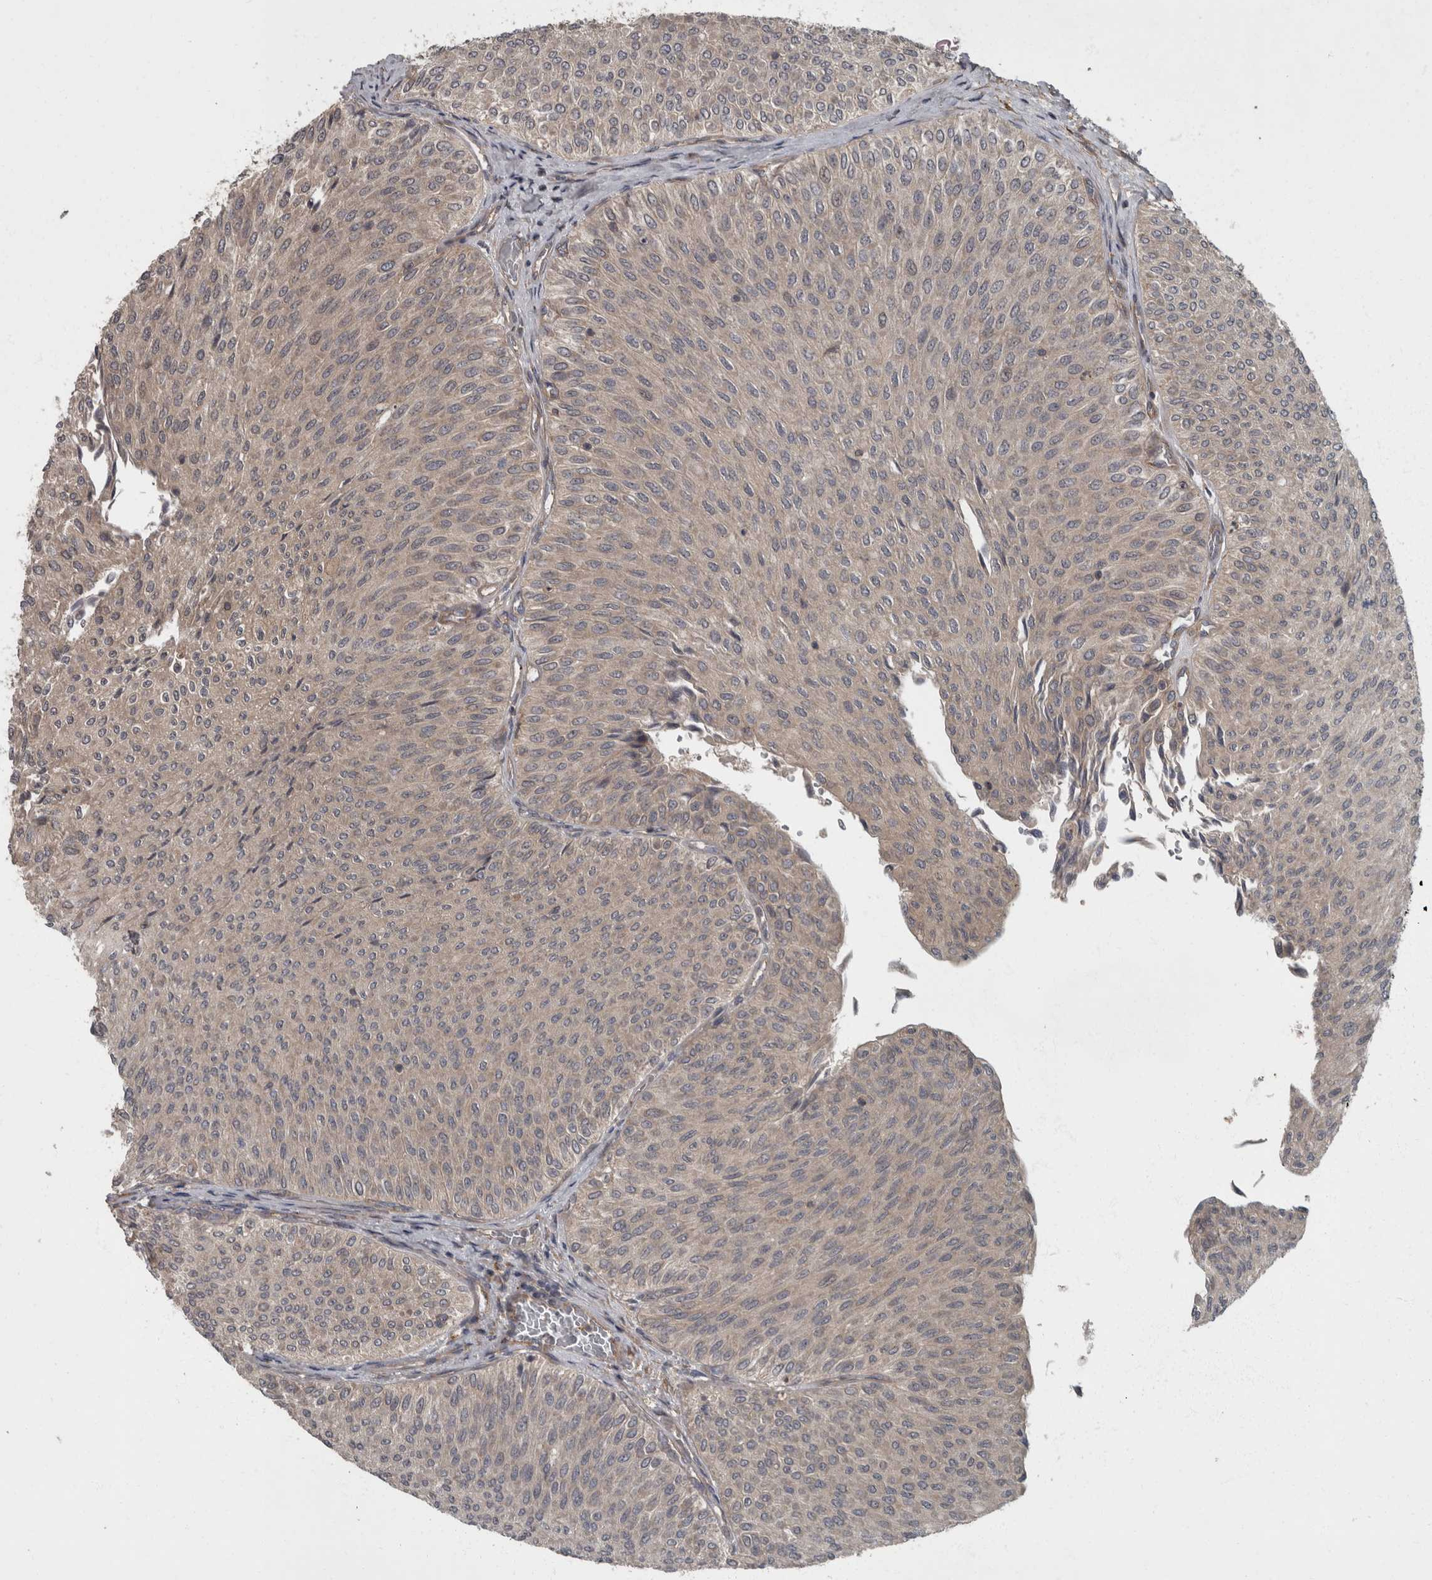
{"staining": {"intensity": "weak", "quantity": "<25%", "location": "cytoplasmic/membranous"}, "tissue": "urothelial cancer", "cell_type": "Tumor cells", "image_type": "cancer", "snomed": [{"axis": "morphology", "description": "Urothelial carcinoma, Low grade"}, {"axis": "topography", "description": "Urinary bladder"}], "caption": "A high-resolution image shows immunohistochemistry (IHC) staining of urothelial cancer, which displays no significant staining in tumor cells. Brightfield microscopy of IHC stained with DAB (3,3'-diaminobenzidine) (brown) and hematoxylin (blue), captured at high magnification.", "gene": "VEGFD", "patient": {"sex": "male", "age": 78}}